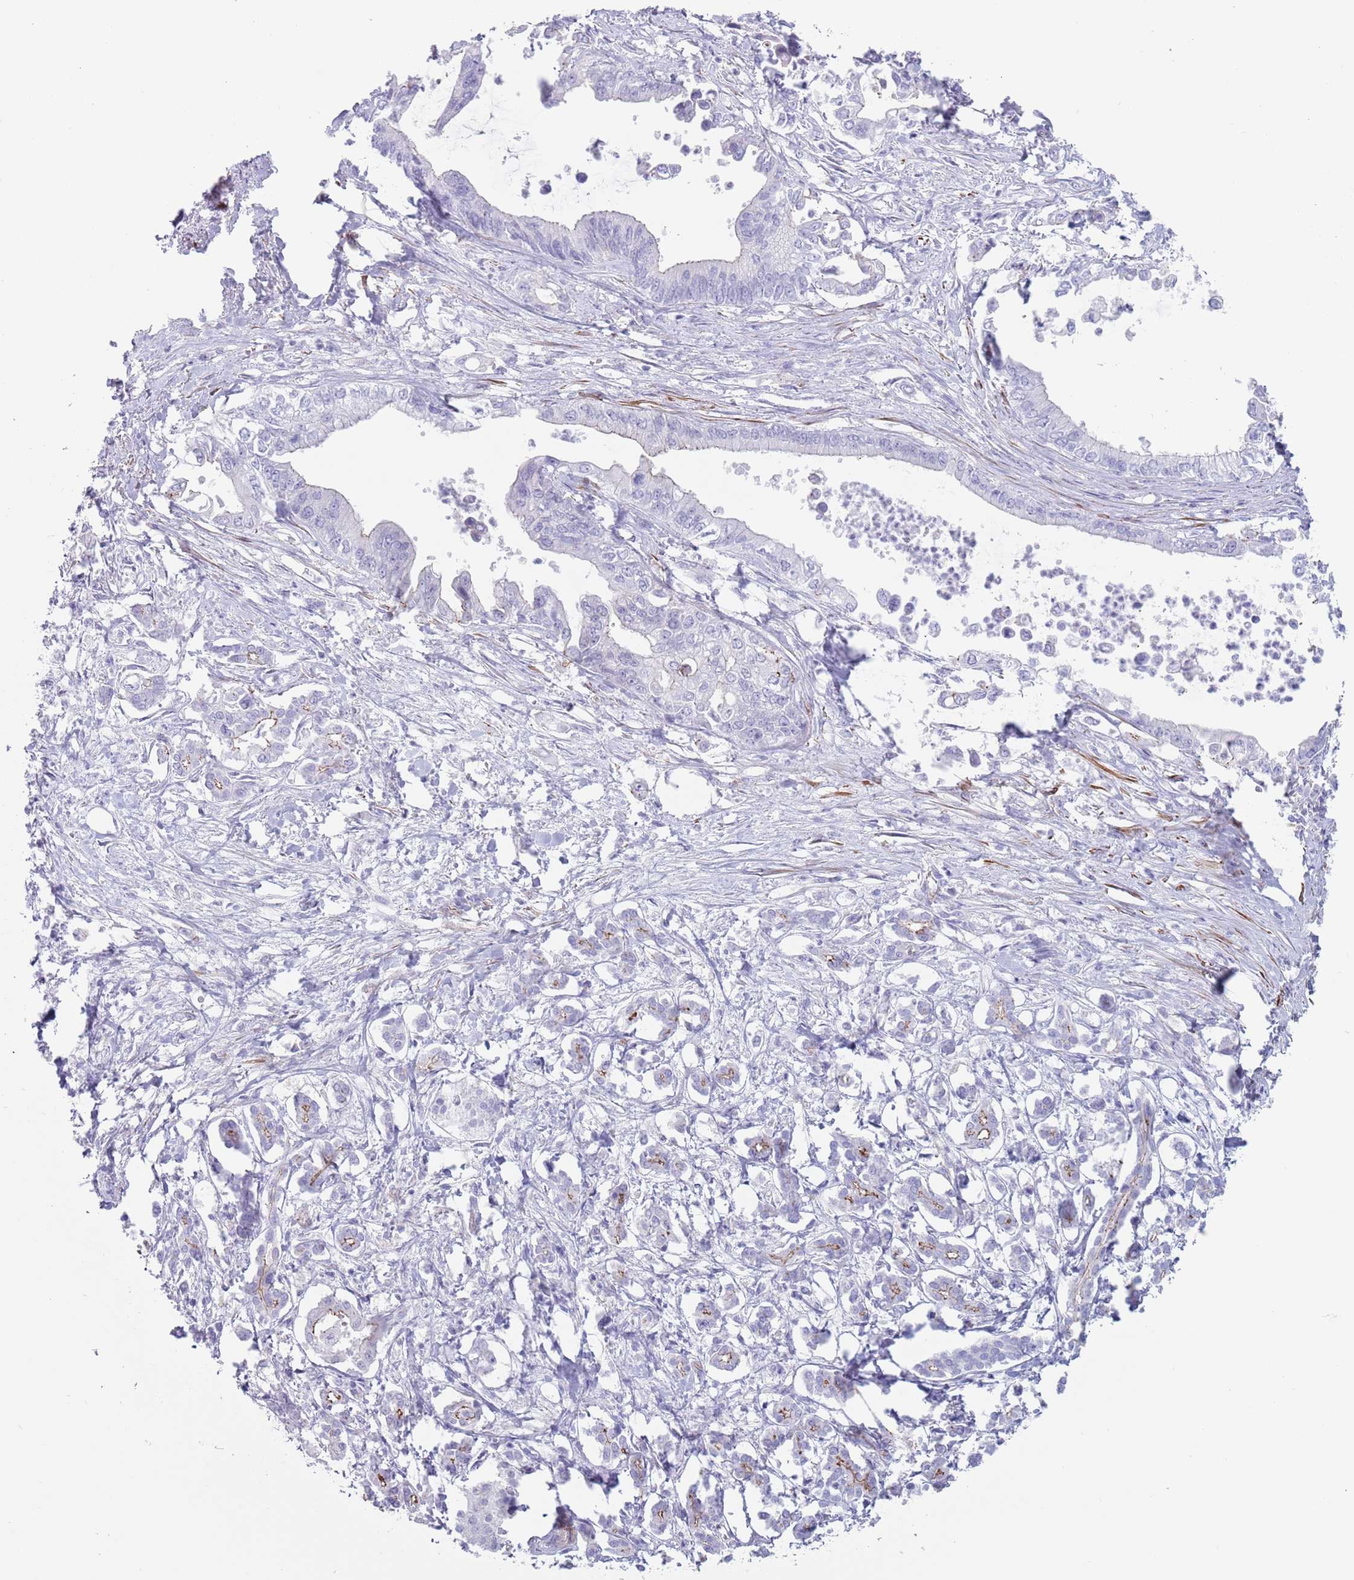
{"staining": {"intensity": "negative", "quantity": "none", "location": "none"}, "tissue": "pancreatic cancer", "cell_type": "Tumor cells", "image_type": "cancer", "snomed": [{"axis": "morphology", "description": "Adenocarcinoma, NOS"}, {"axis": "topography", "description": "Pancreas"}], "caption": "A high-resolution photomicrograph shows IHC staining of adenocarcinoma (pancreatic), which reveals no significant positivity in tumor cells. Nuclei are stained in blue.", "gene": "OR5A2", "patient": {"sex": "male", "age": 61}}